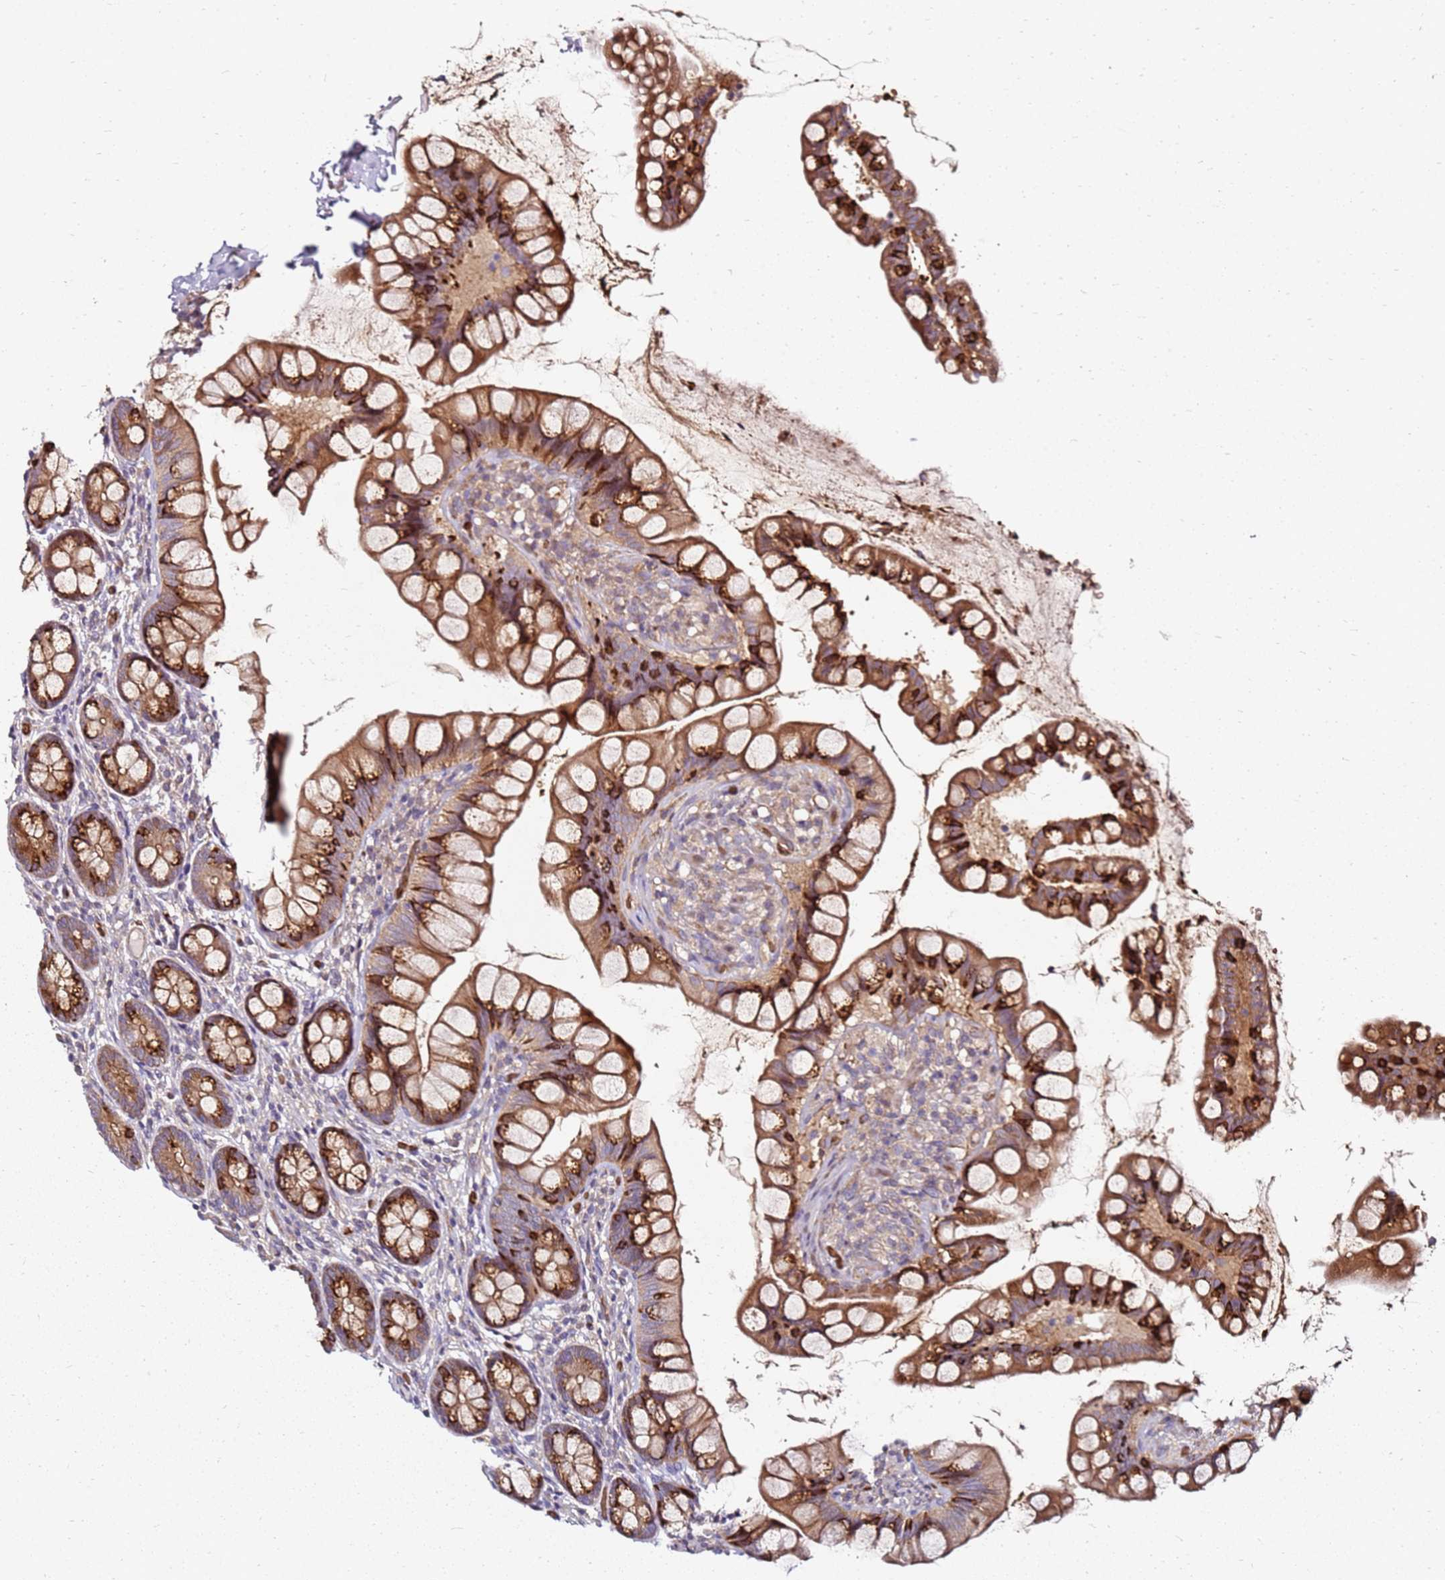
{"staining": {"intensity": "moderate", "quantity": ">75%", "location": "cytoplasmic/membranous"}, "tissue": "small intestine", "cell_type": "Glandular cells", "image_type": "normal", "snomed": [{"axis": "morphology", "description": "Normal tissue, NOS"}, {"axis": "topography", "description": "Small intestine"}], "caption": "Immunohistochemical staining of normal small intestine reveals medium levels of moderate cytoplasmic/membranous staining in approximately >75% of glandular cells. Nuclei are stained in blue.", "gene": "RNF11", "patient": {"sex": "male", "age": 70}}